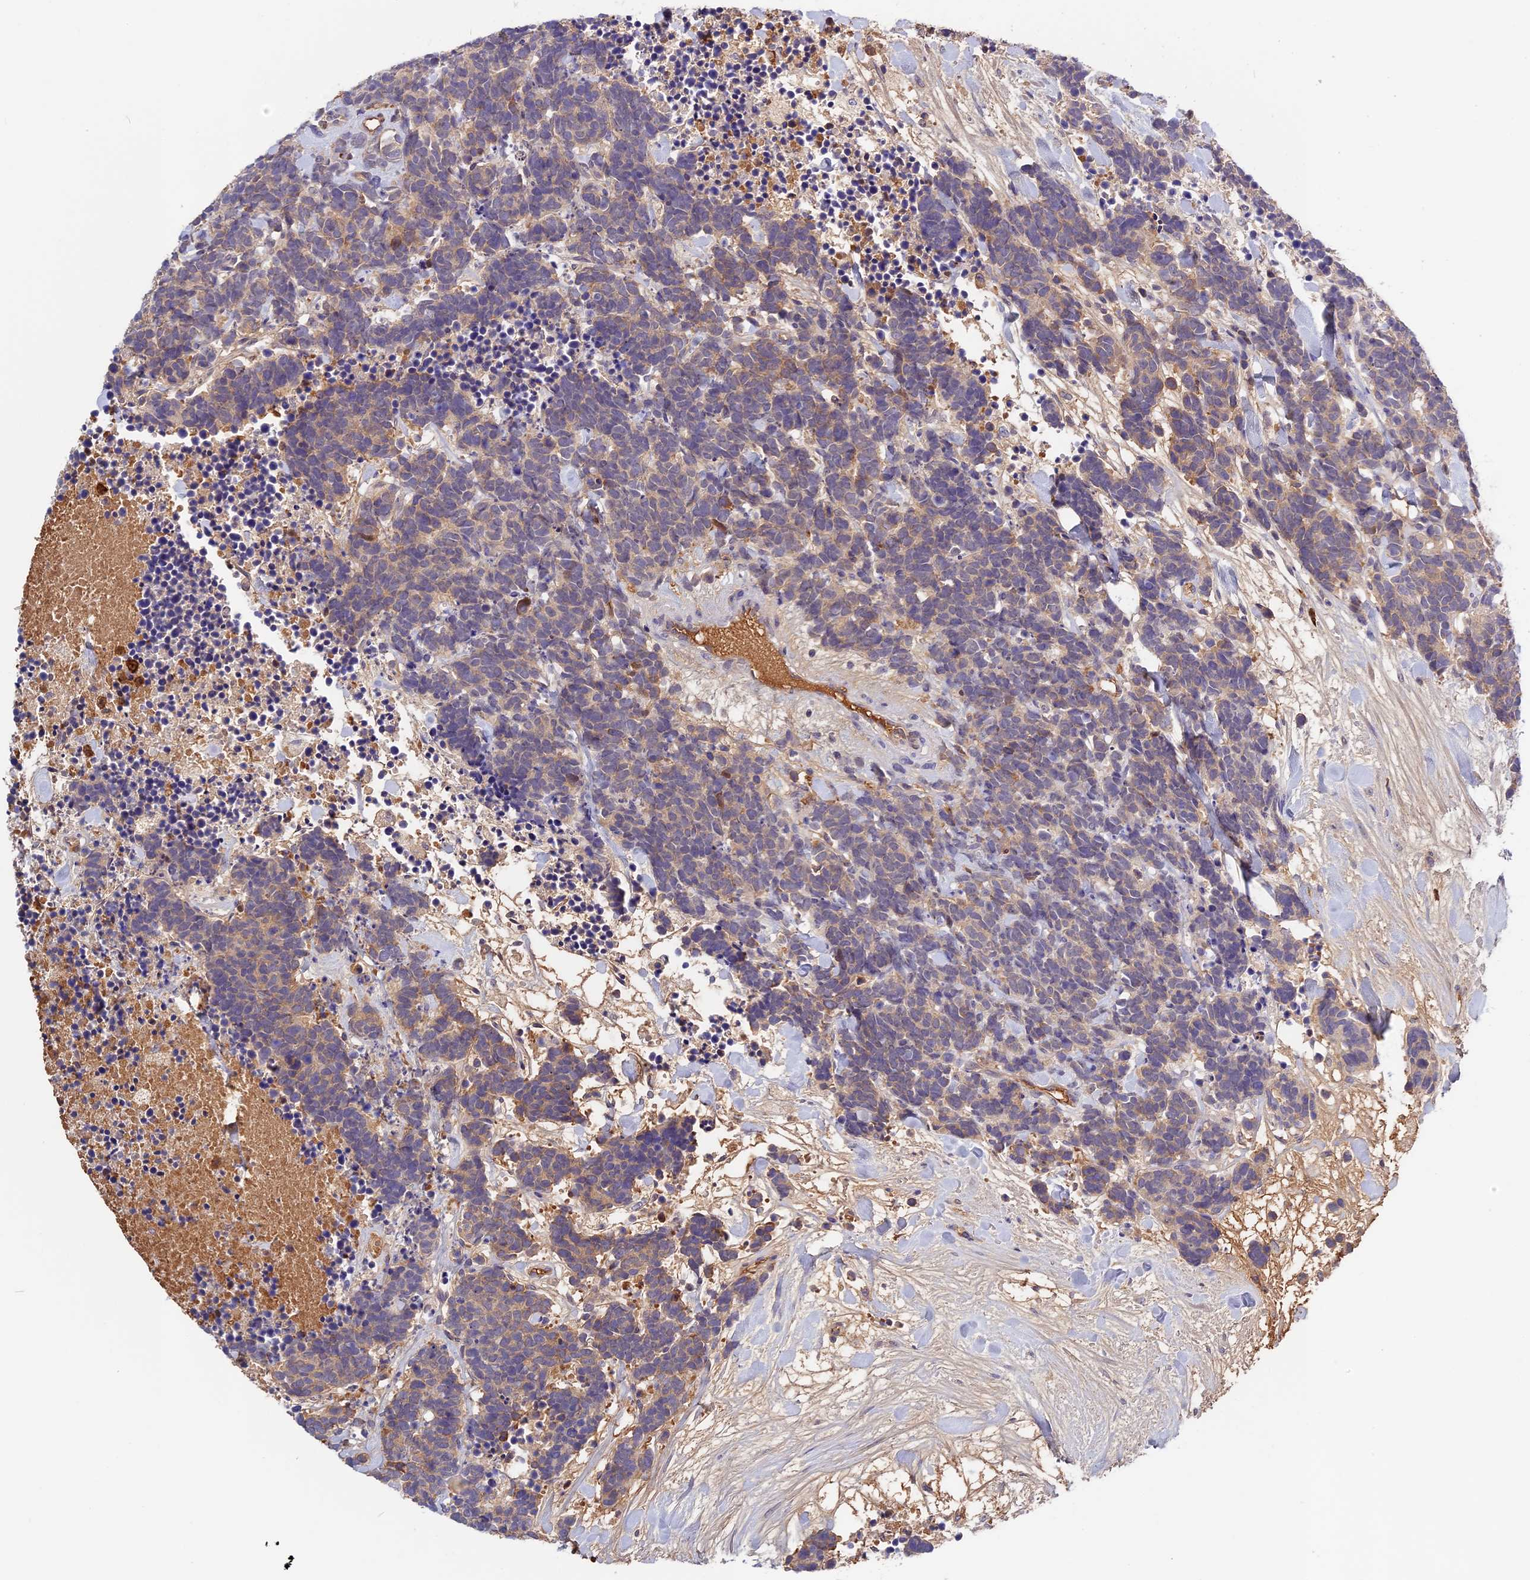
{"staining": {"intensity": "weak", "quantity": "25%-75%", "location": "cytoplasmic/membranous"}, "tissue": "carcinoid", "cell_type": "Tumor cells", "image_type": "cancer", "snomed": [{"axis": "morphology", "description": "Carcinoma, NOS"}, {"axis": "morphology", "description": "Carcinoid, malignant, NOS"}, {"axis": "topography", "description": "Prostate"}], "caption": "Carcinoid tissue exhibits weak cytoplasmic/membranous positivity in about 25%-75% of tumor cells, visualized by immunohistochemistry.", "gene": "ADGRD1", "patient": {"sex": "male", "age": 57}}